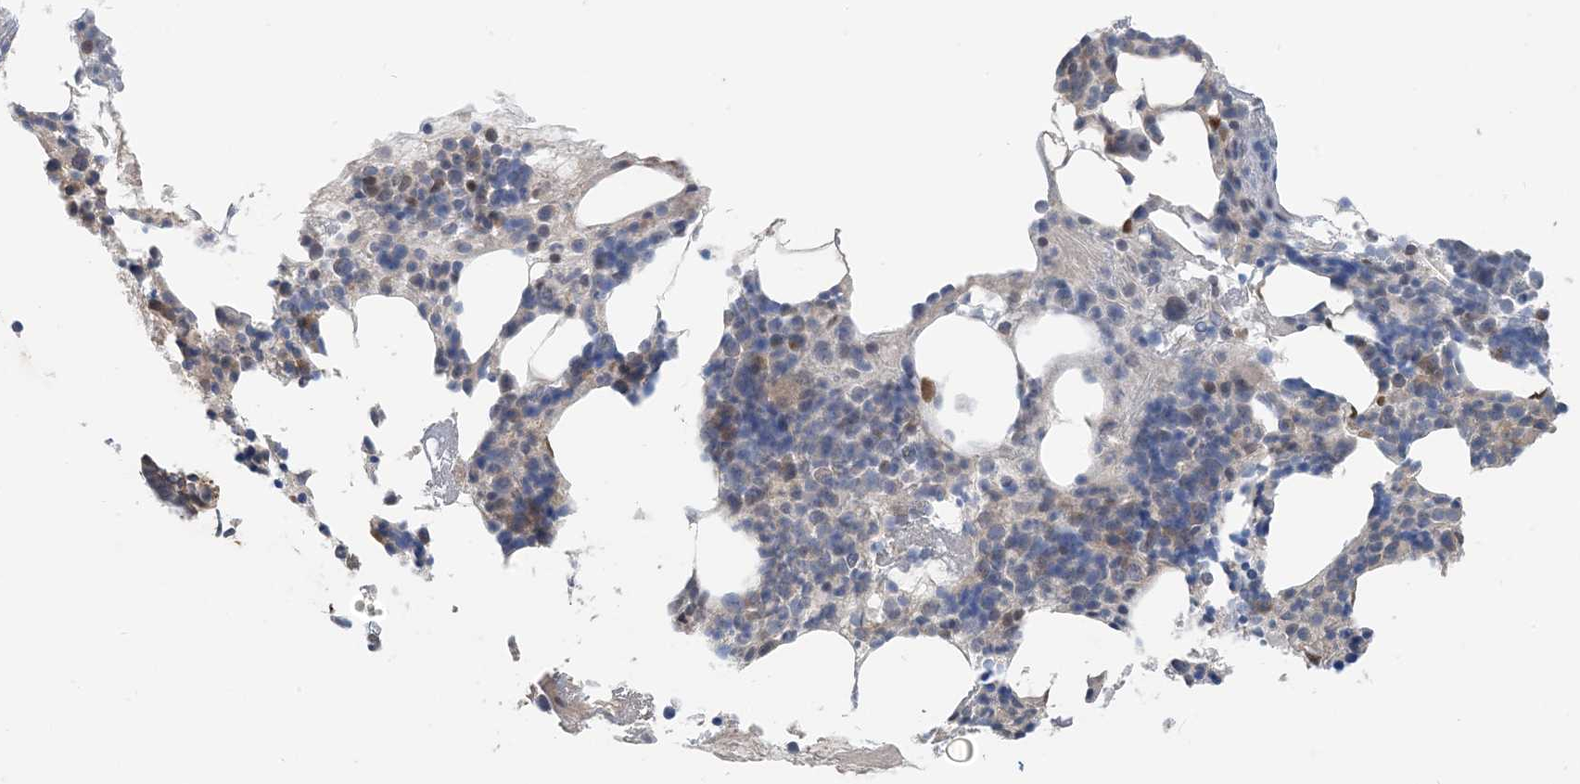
{"staining": {"intensity": "weak", "quantity": "<25%", "location": "cytoplasmic/membranous"}, "tissue": "bone marrow", "cell_type": "Hematopoietic cells", "image_type": "normal", "snomed": [{"axis": "morphology", "description": "Normal tissue, NOS"}, {"axis": "morphology", "description": "Inflammation, NOS"}, {"axis": "topography", "description": "Bone marrow"}], "caption": "Protein analysis of benign bone marrow exhibits no significant expression in hematopoietic cells. (DAB (3,3'-diaminobenzidine) IHC with hematoxylin counter stain).", "gene": "ZC3H12A", "patient": {"sex": "female", "age": 77}}